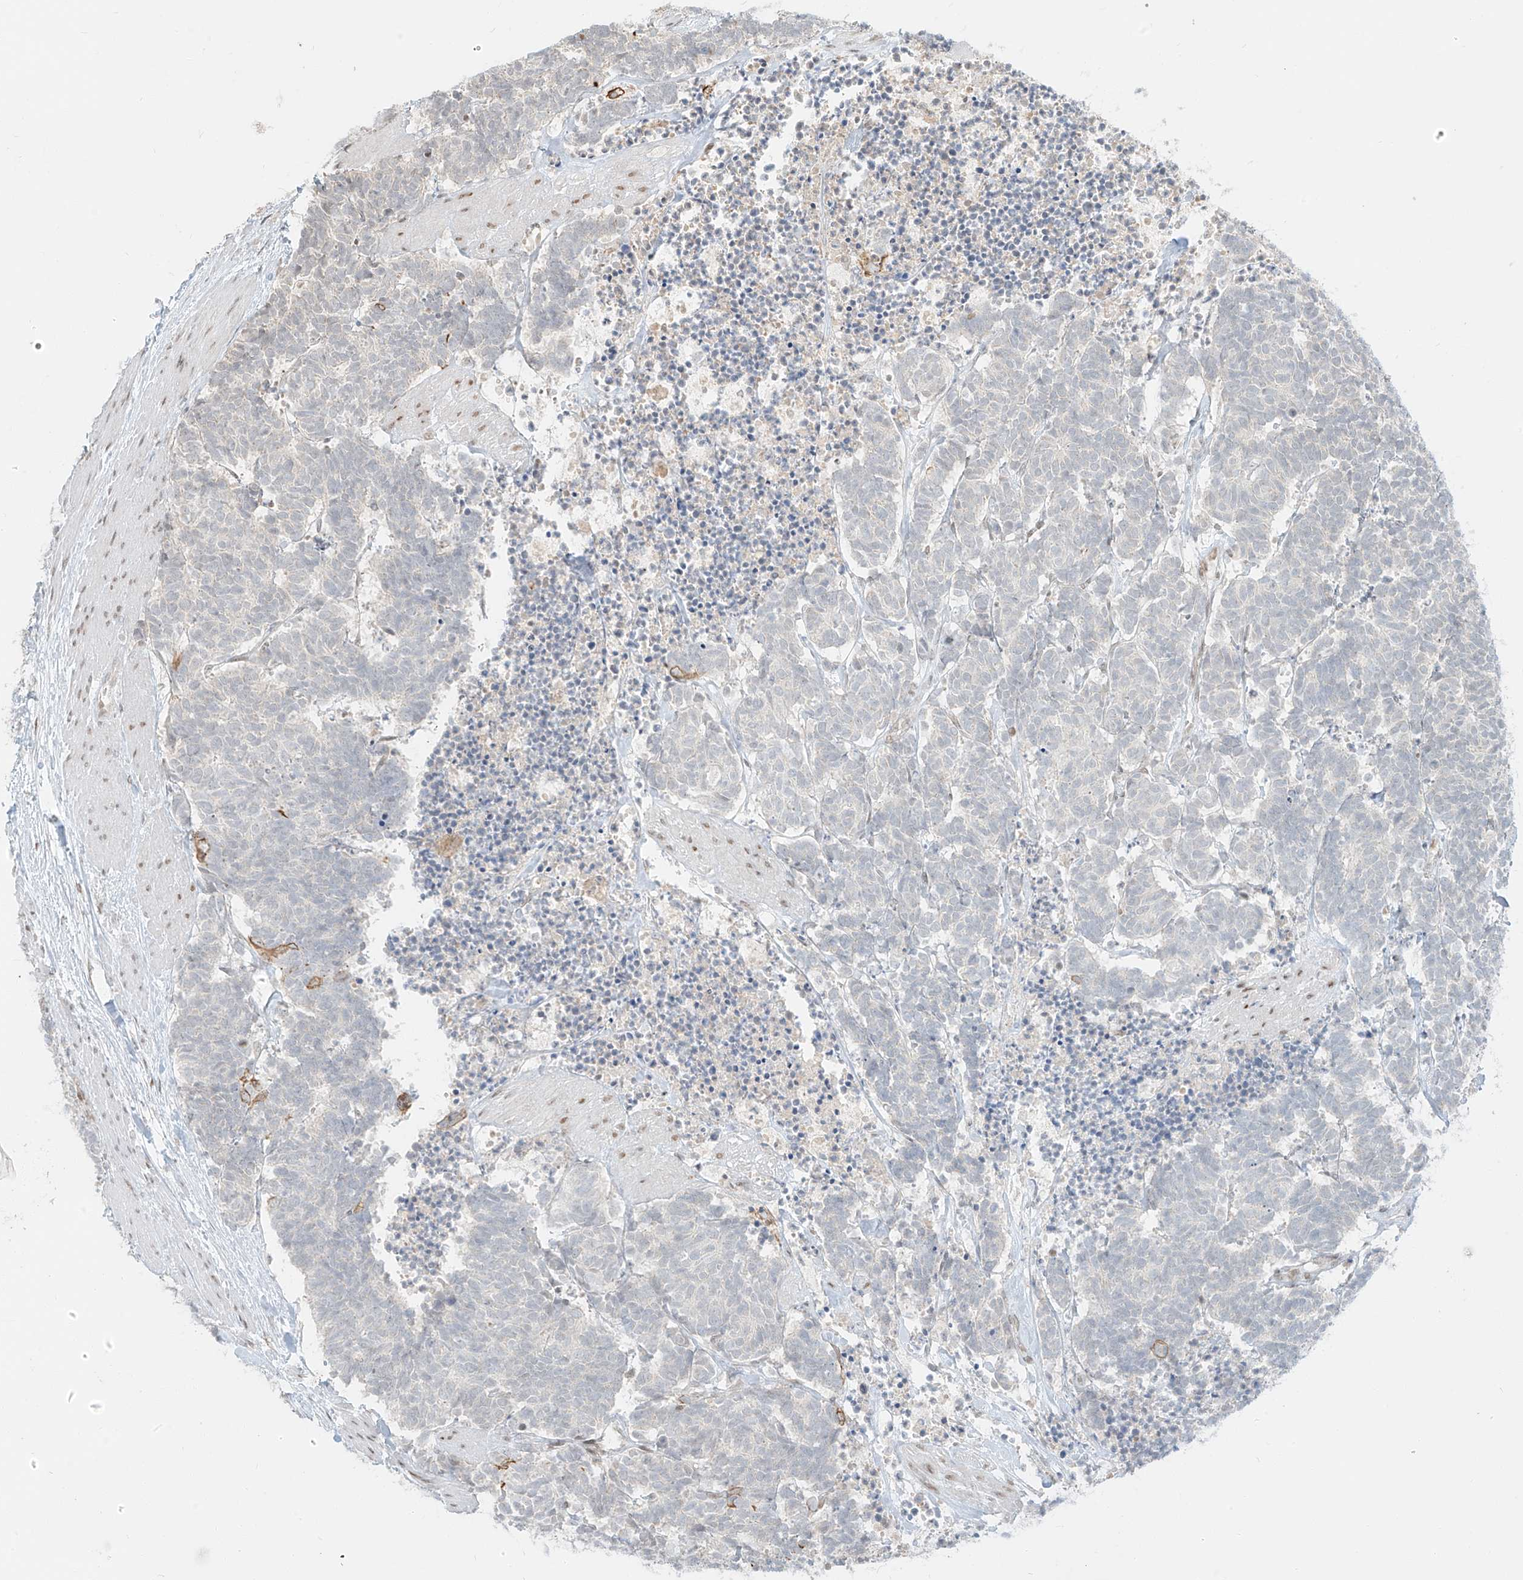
{"staining": {"intensity": "negative", "quantity": "none", "location": "none"}, "tissue": "carcinoid", "cell_type": "Tumor cells", "image_type": "cancer", "snomed": [{"axis": "morphology", "description": "Carcinoma, NOS"}, {"axis": "morphology", "description": "Carcinoid, malignant, NOS"}, {"axis": "topography", "description": "Urinary bladder"}], "caption": "Immunohistochemistry micrograph of carcinoid (malignant) stained for a protein (brown), which displays no staining in tumor cells.", "gene": "ZNF774", "patient": {"sex": "male", "age": 57}}